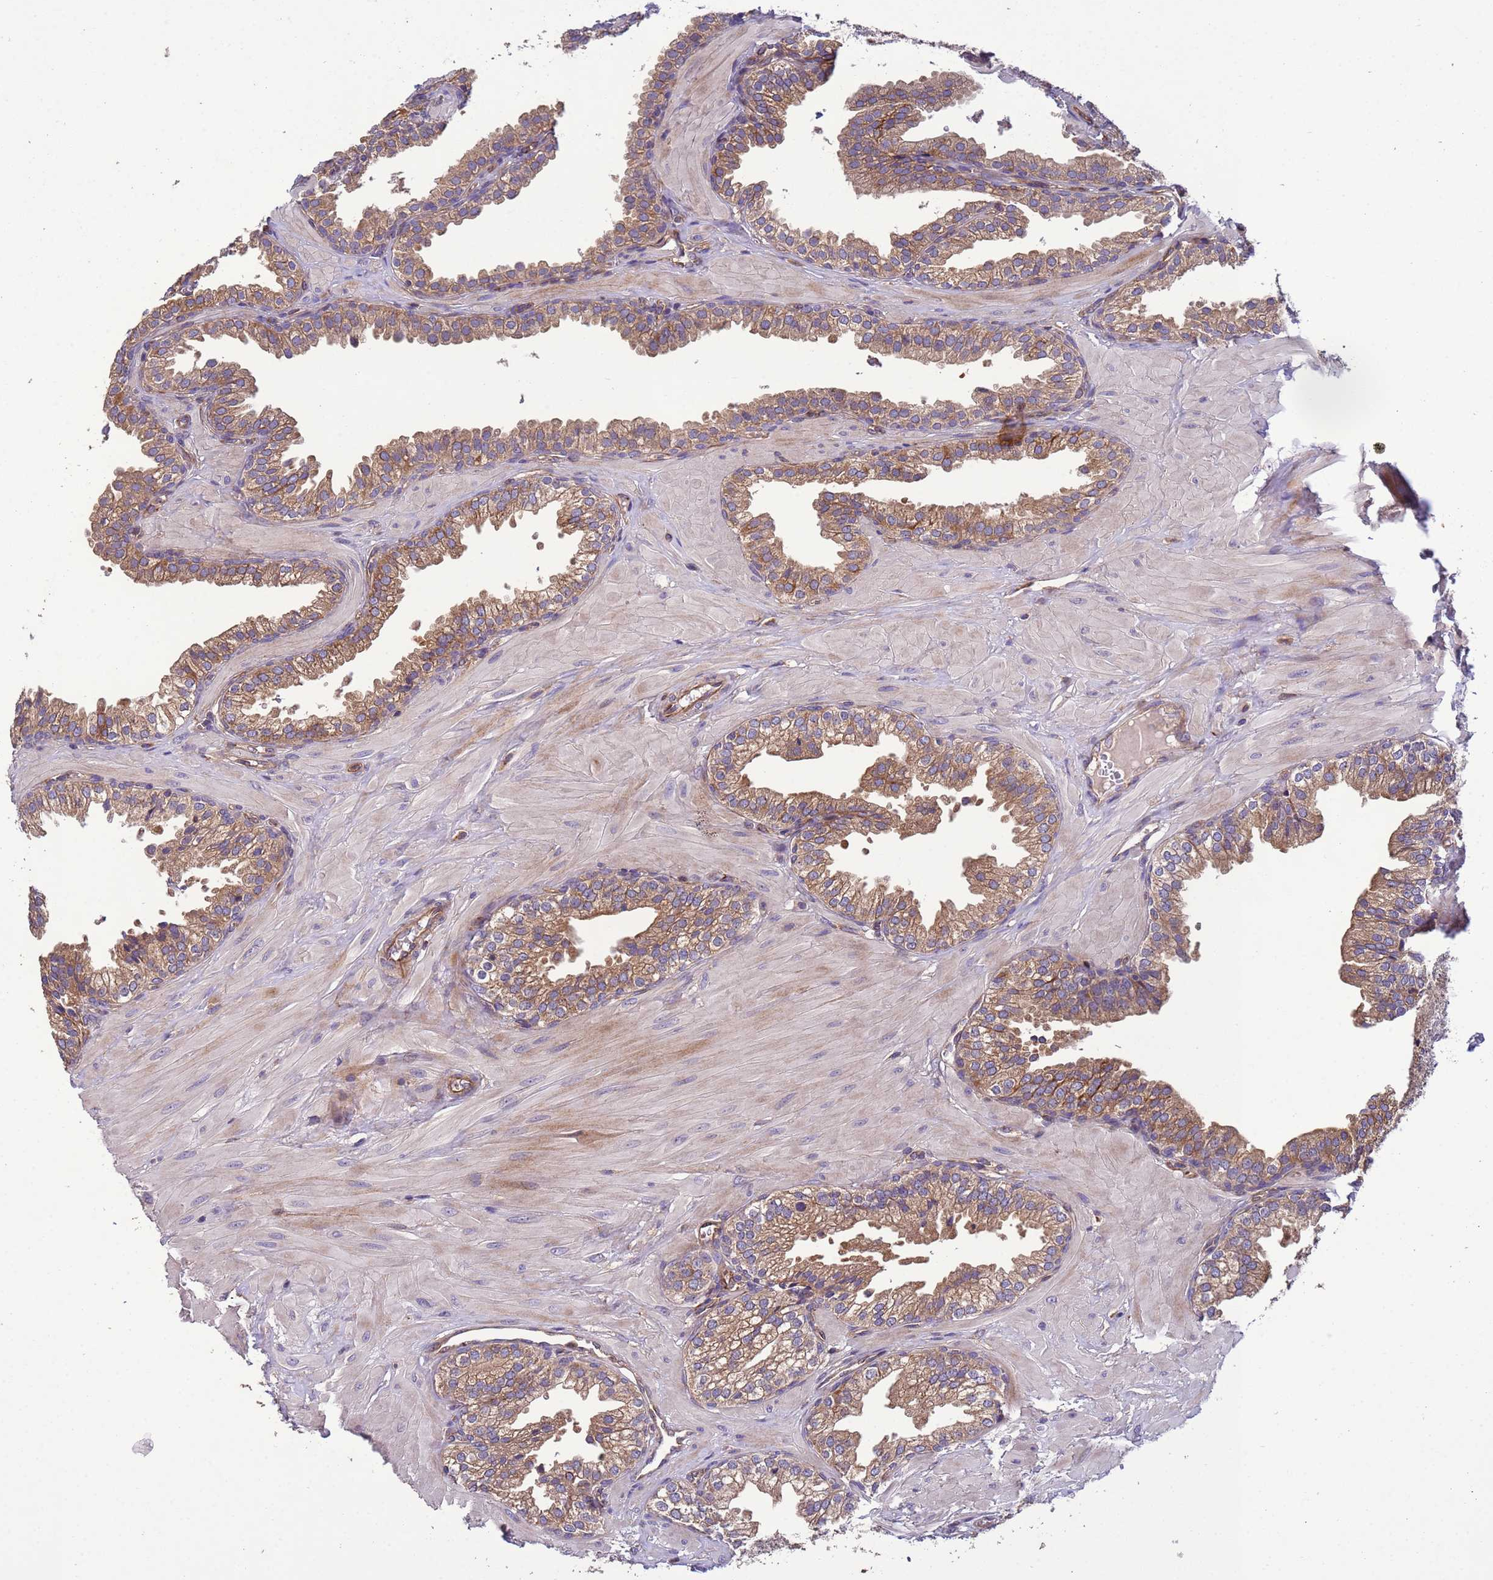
{"staining": {"intensity": "moderate", "quantity": ">75%", "location": "cytoplasmic/membranous"}, "tissue": "prostate", "cell_type": "Glandular cells", "image_type": "normal", "snomed": [{"axis": "morphology", "description": "Normal tissue, NOS"}, {"axis": "topography", "description": "Prostate"}, {"axis": "topography", "description": "Peripheral nerve tissue"}], "caption": "This histopathology image reveals immunohistochemistry staining of unremarkable human prostate, with medium moderate cytoplasmic/membranous staining in approximately >75% of glandular cells.", "gene": "RAB10", "patient": {"sex": "male", "age": 55}}